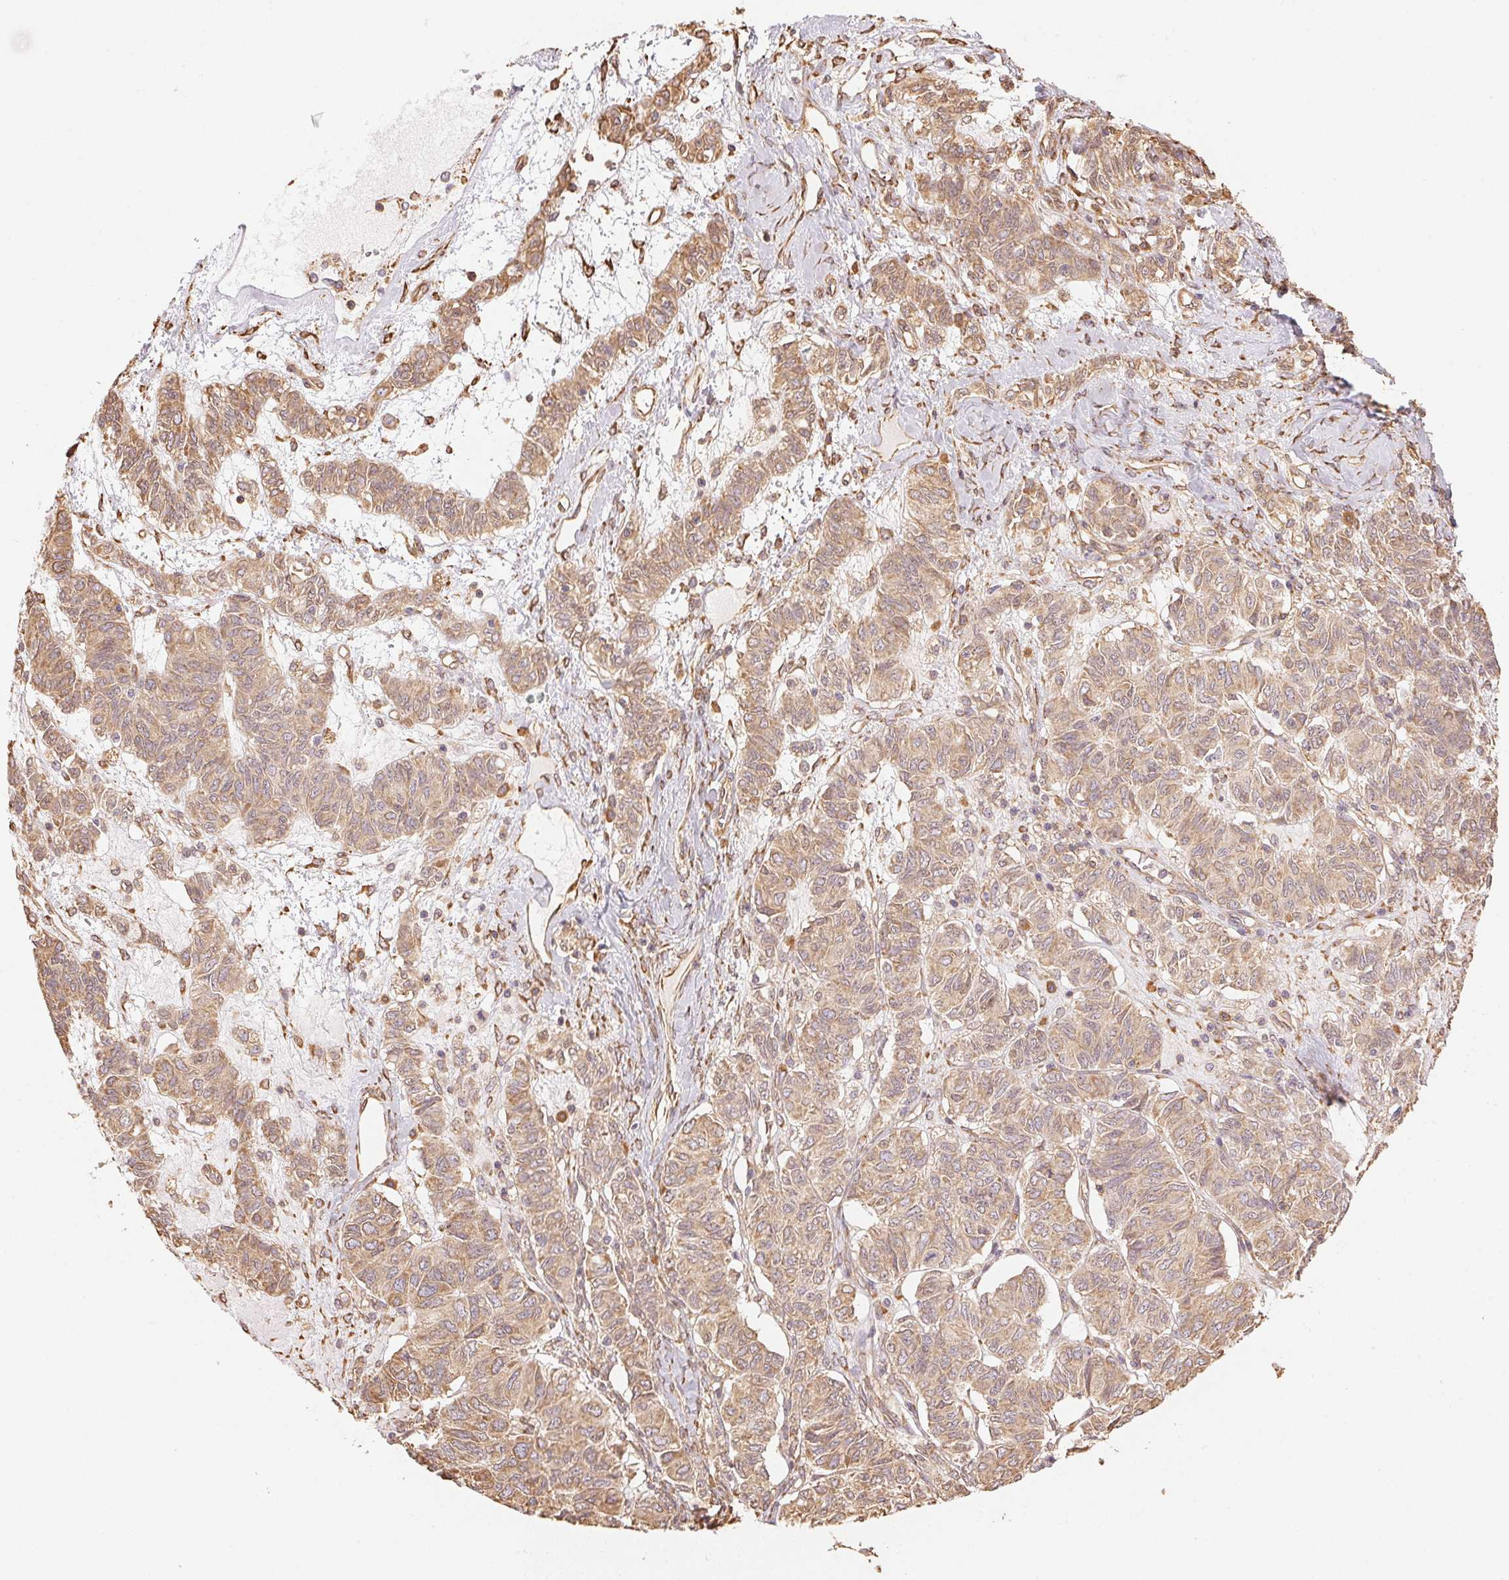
{"staining": {"intensity": "weak", "quantity": ">75%", "location": "cytoplasmic/membranous"}, "tissue": "ovarian cancer", "cell_type": "Tumor cells", "image_type": "cancer", "snomed": [{"axis": "morphology", "description": "Carcinoma, endometroid"}, {"axis": "topography", "description": "Ovary"}], "caption": "About >75% of tumor cells in human ovarian cancer (endometroid carcinoma) demonstrate weak cytoplasmic/membranous protein positivity as visualized by brown immunohistochemical staining.", "gene": "C6orf163", "patient": {"sex": "female", "age": 80}}